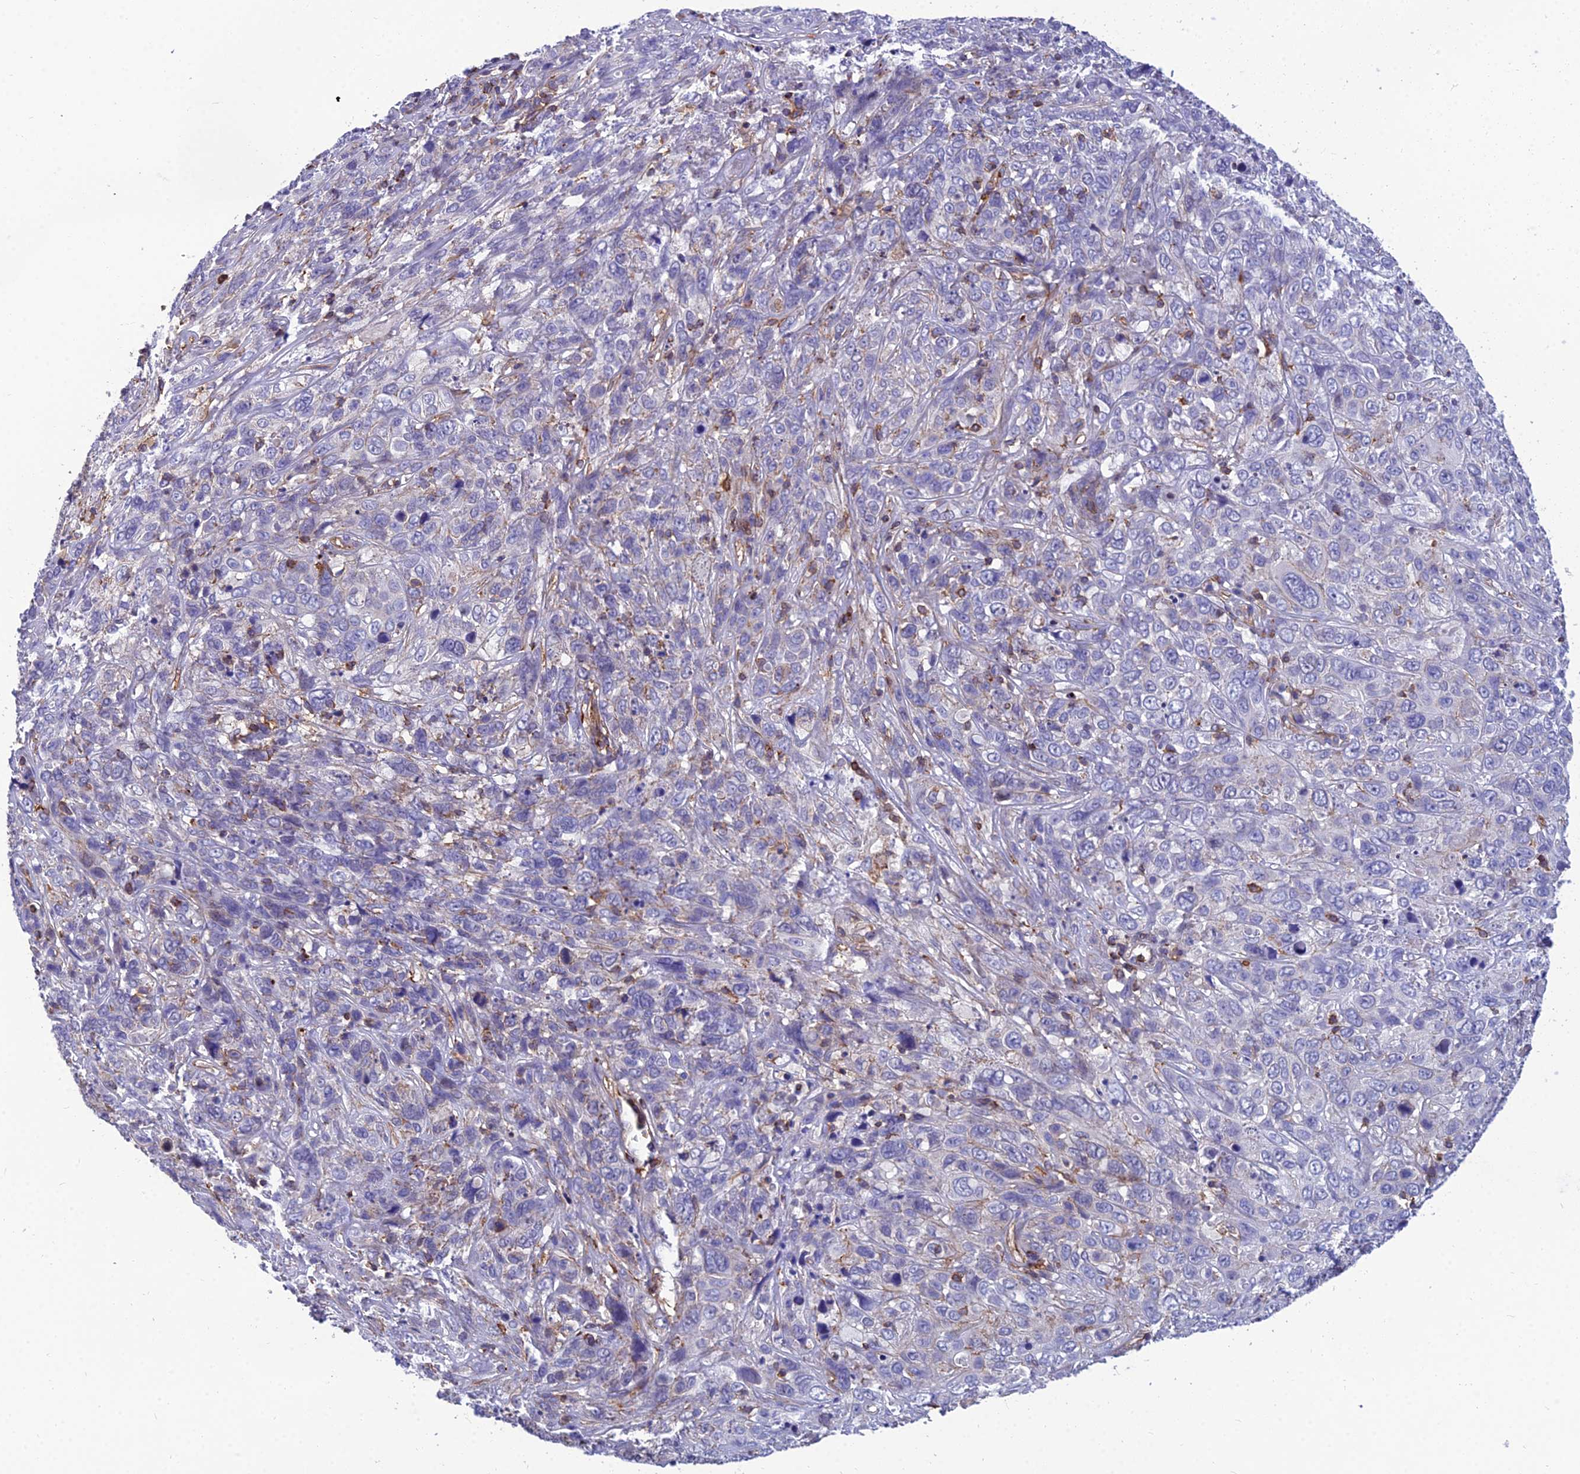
{"staining": {"intensity": "negative", "quantity": "none", "location": "none"}, "tissue": "cervical cancer", "cell_type": "Tumor cells", "image_type": "cancer", "snomed": [{"axis": "morphology", "description": "Squamous cell carcinoma, NOS"}, {"axis": "topography", "description": "Cervix"}], "caption": "IHC of cervical cancer (squamous cell carcinoma) exhibits no positivity in tumor cells.", "gene": "PPP1R18", "patient": {"sex": "female", "age": 46}}